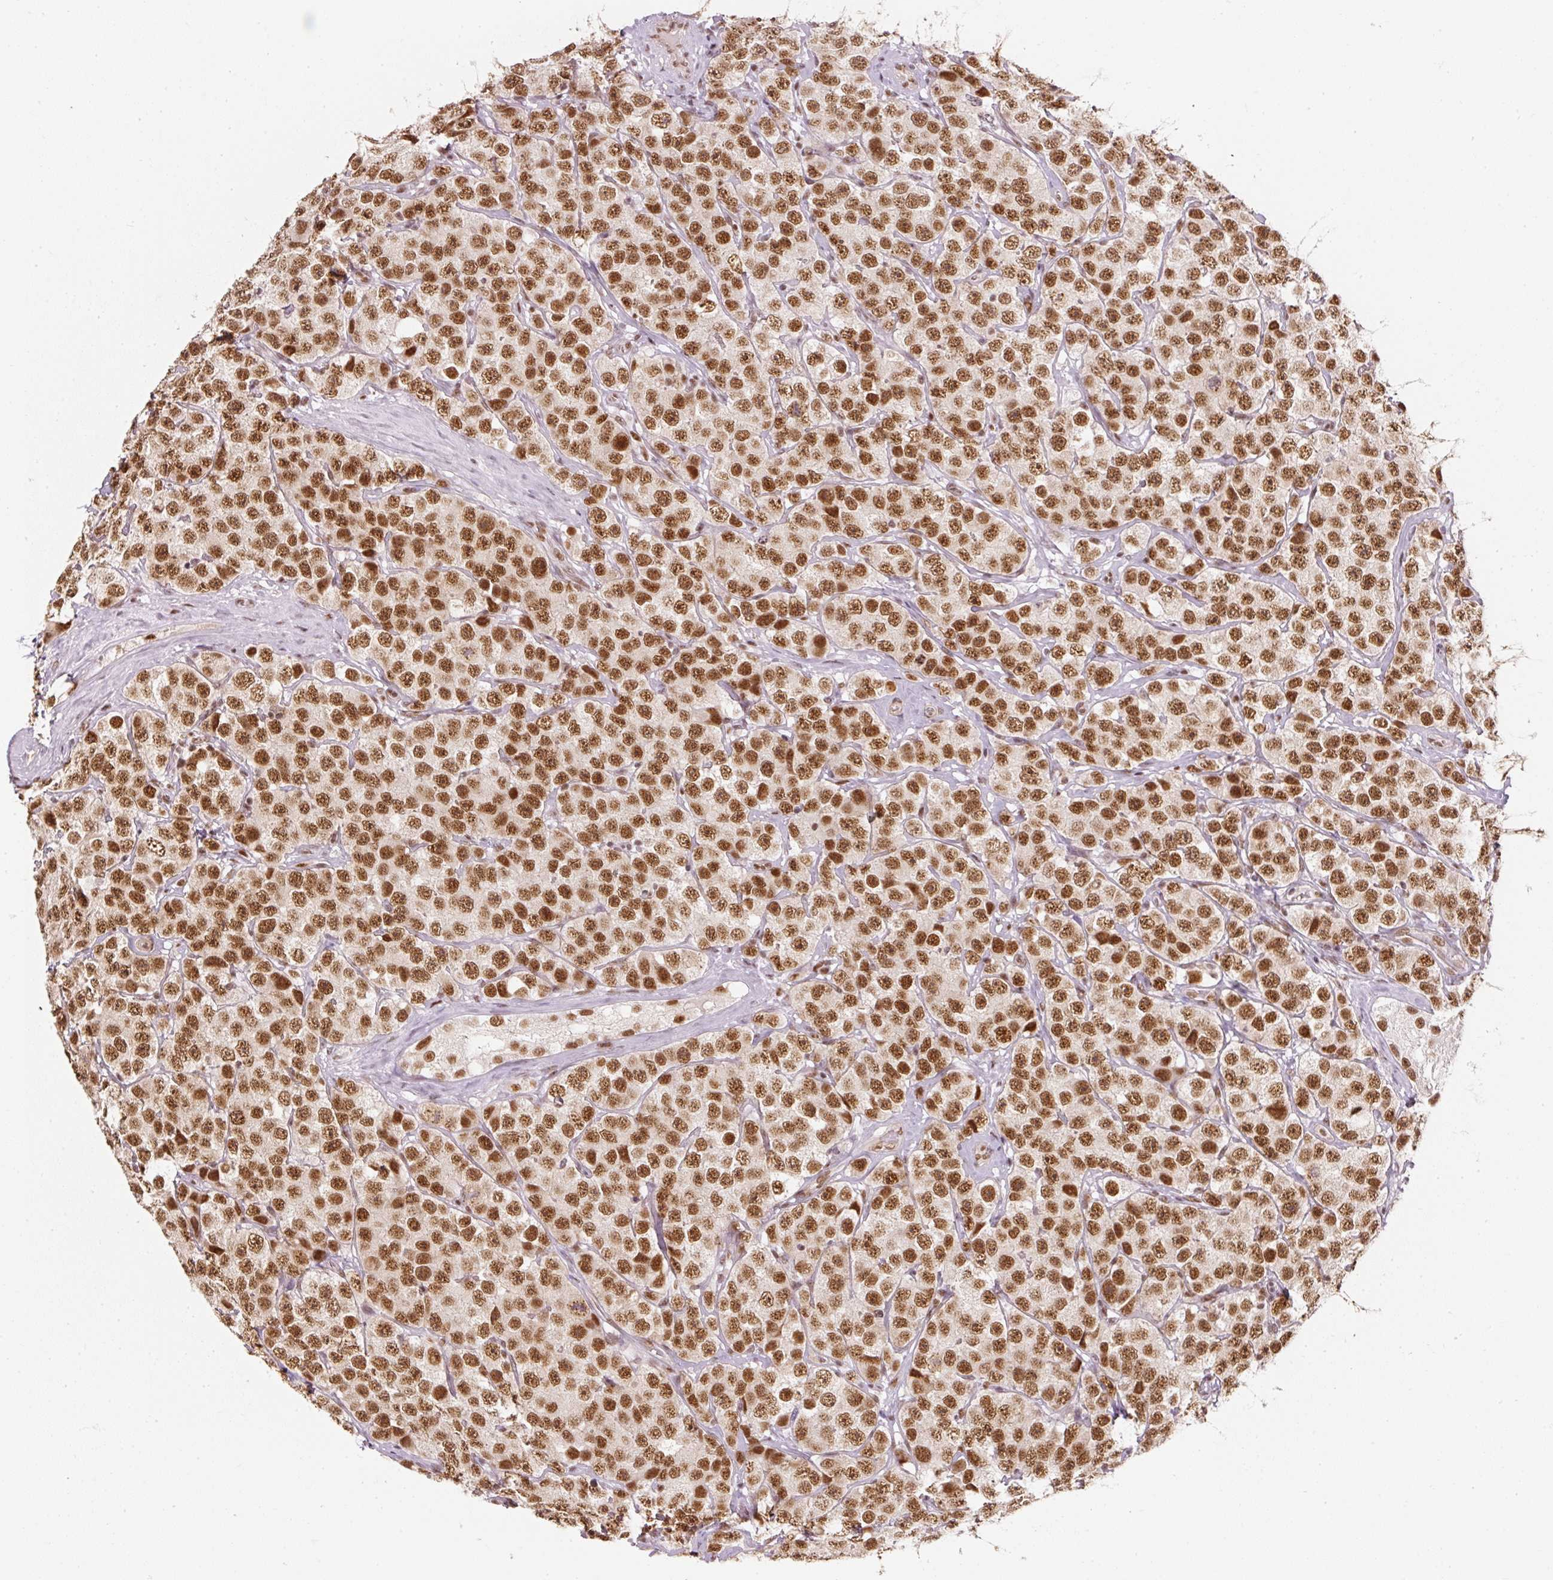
{"staining": {"intensity": "strong", "quantity": ">75%", "location": "nuclear"}, "tissue": "testis cancer", "cell_type": "Tumor cells", "image_type": "cancer", "snomed": [{"axis": "morphology", "description": "Seminoma, NOS"}, {"axis": "topography", "description": "Testis"}], "caption": "Strong nuclear protein positivity is seen in approximately >75% of tumor cells in seminoma (testis).", "gene": "U2AF2", "patient": {"sex": "male", "age": 28}}